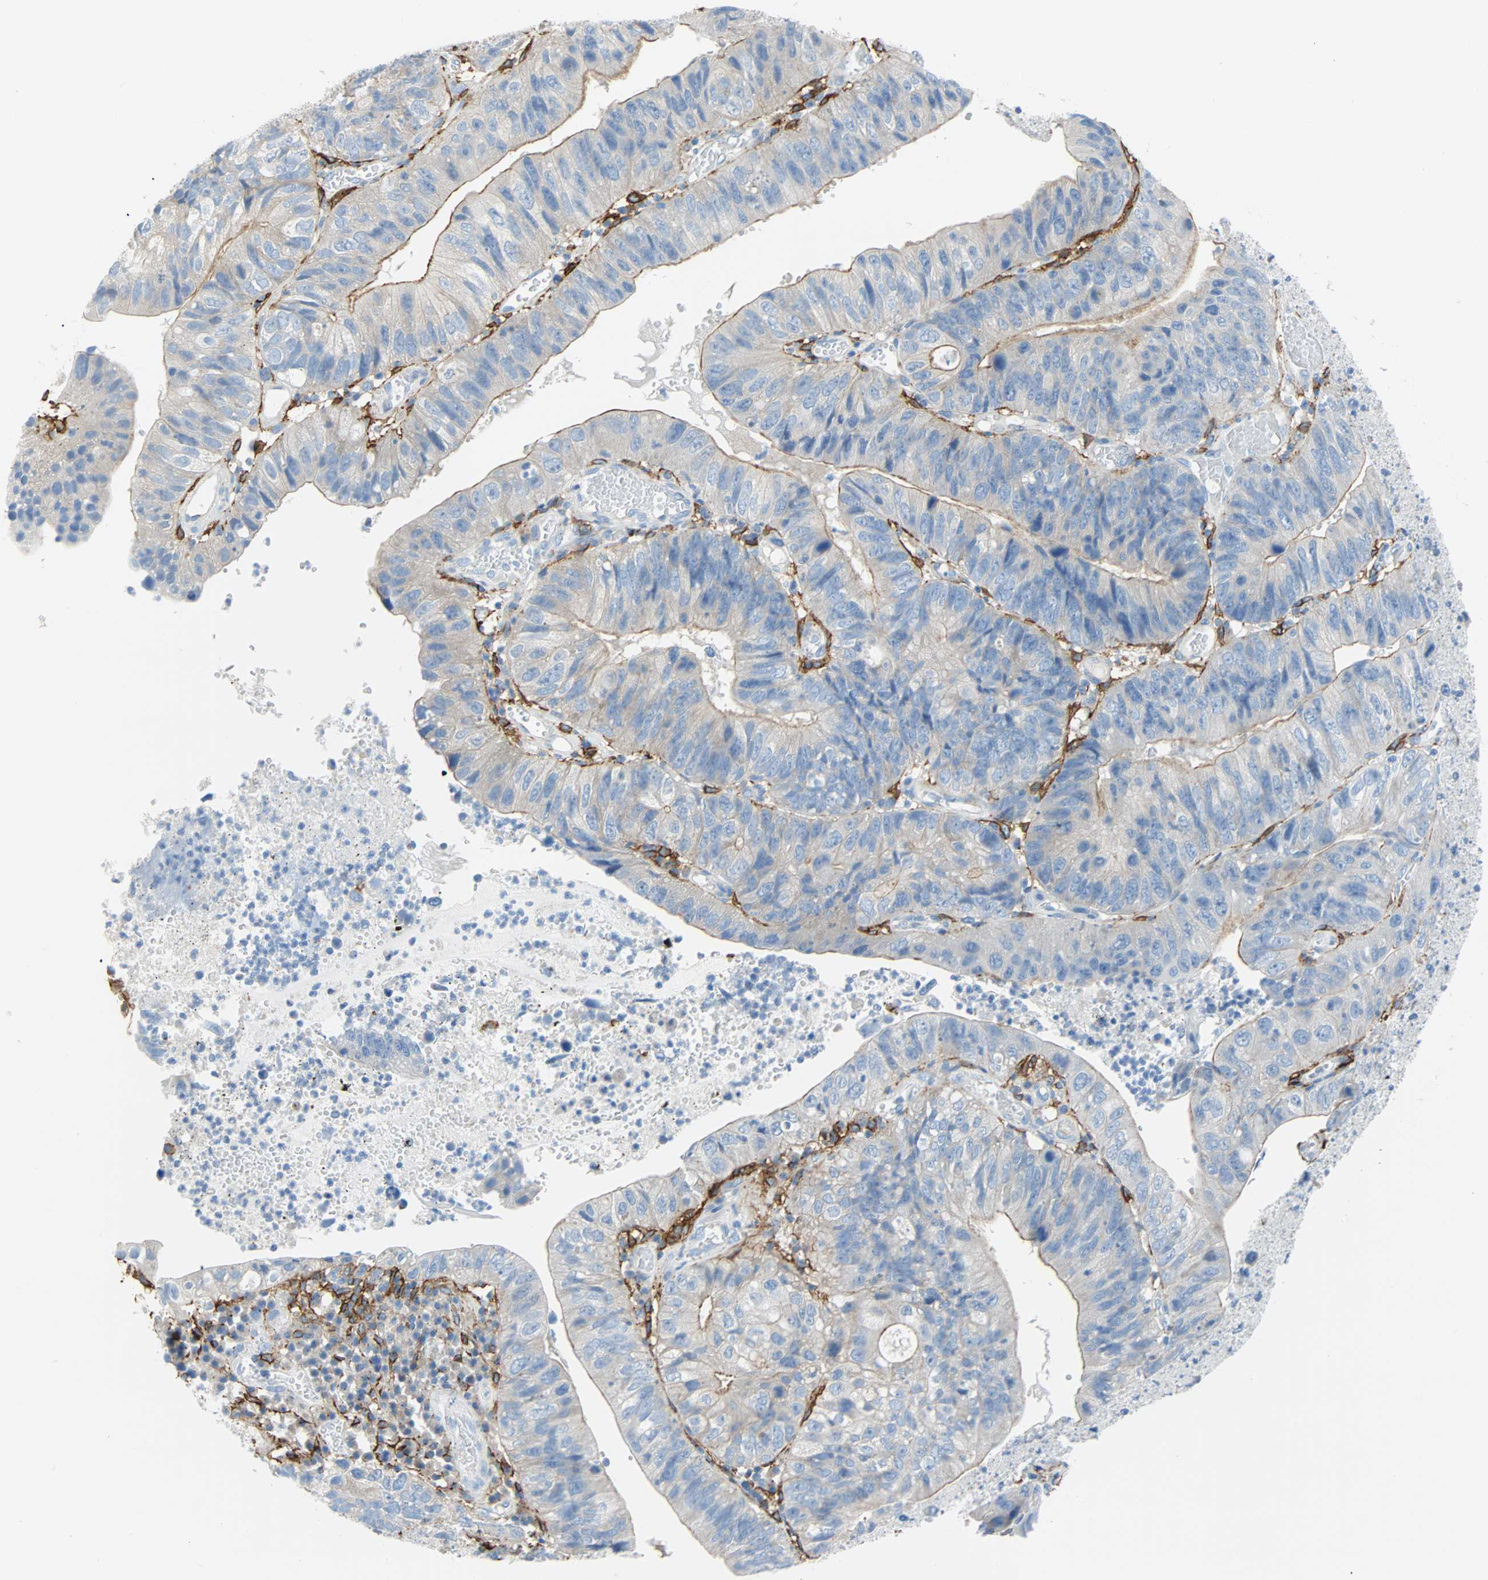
{"staining": {"intensity": "negative", "quantity": "none", "location": "none"}, "tissue": "stomach cancer", "cell_type": "Tumor cells", "image_type": "cancer", "snomed": [{"axis": "morphology", "description": "Adenocarcinoma, NOS"}, {"axis": "topography", "description": "Stomach"}], "caption": "A histopathology image of human stomach cancer (adenocarcinoma) is negative for staining in tumor cells. (DAB immunohistochemistry, high magnification).", "gene": "PDPN", "patient": {"sex": "male", "age": 59}}